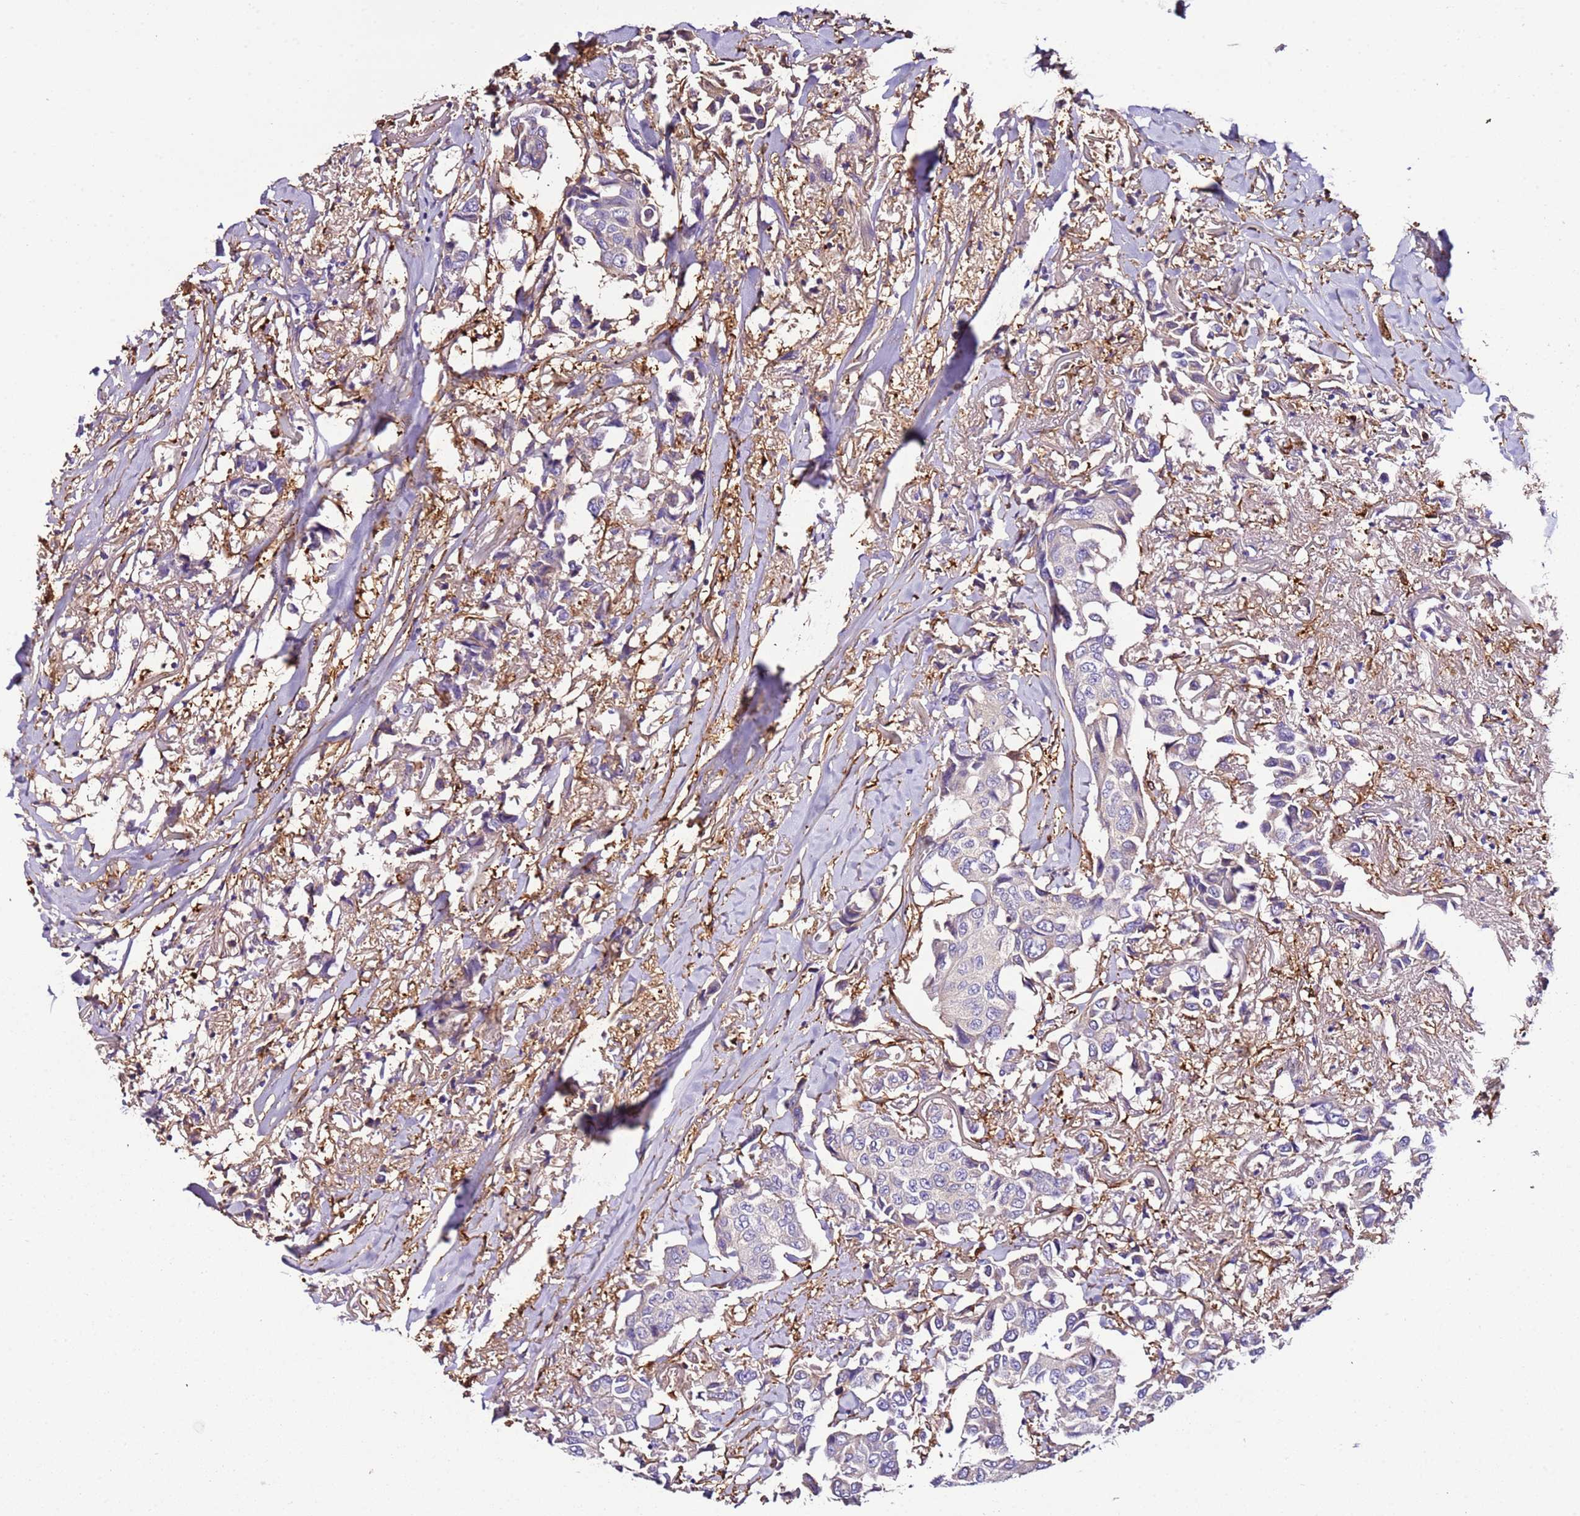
{"staining": {"intensity": "negative", "quantity": "none", "location": "none"}, "tissue": "breast cancer", "cell_type": "Tumor cells", "image_type": "cancer", "snomed": [{"axis": "morphology", "description": "Duct carcinoma"}, {"axis": "topography", "description": "Breast"}], "caption": "This micrograph is of infiltrating ductal carcinoma (breast) stained with immunohistochemistry to label a protein in brown with the nuclei are counter-stained blue. There is no expression in tumor cells.", "gene": "FAM174C", "patient": {"sex": "female", "age": 80}}